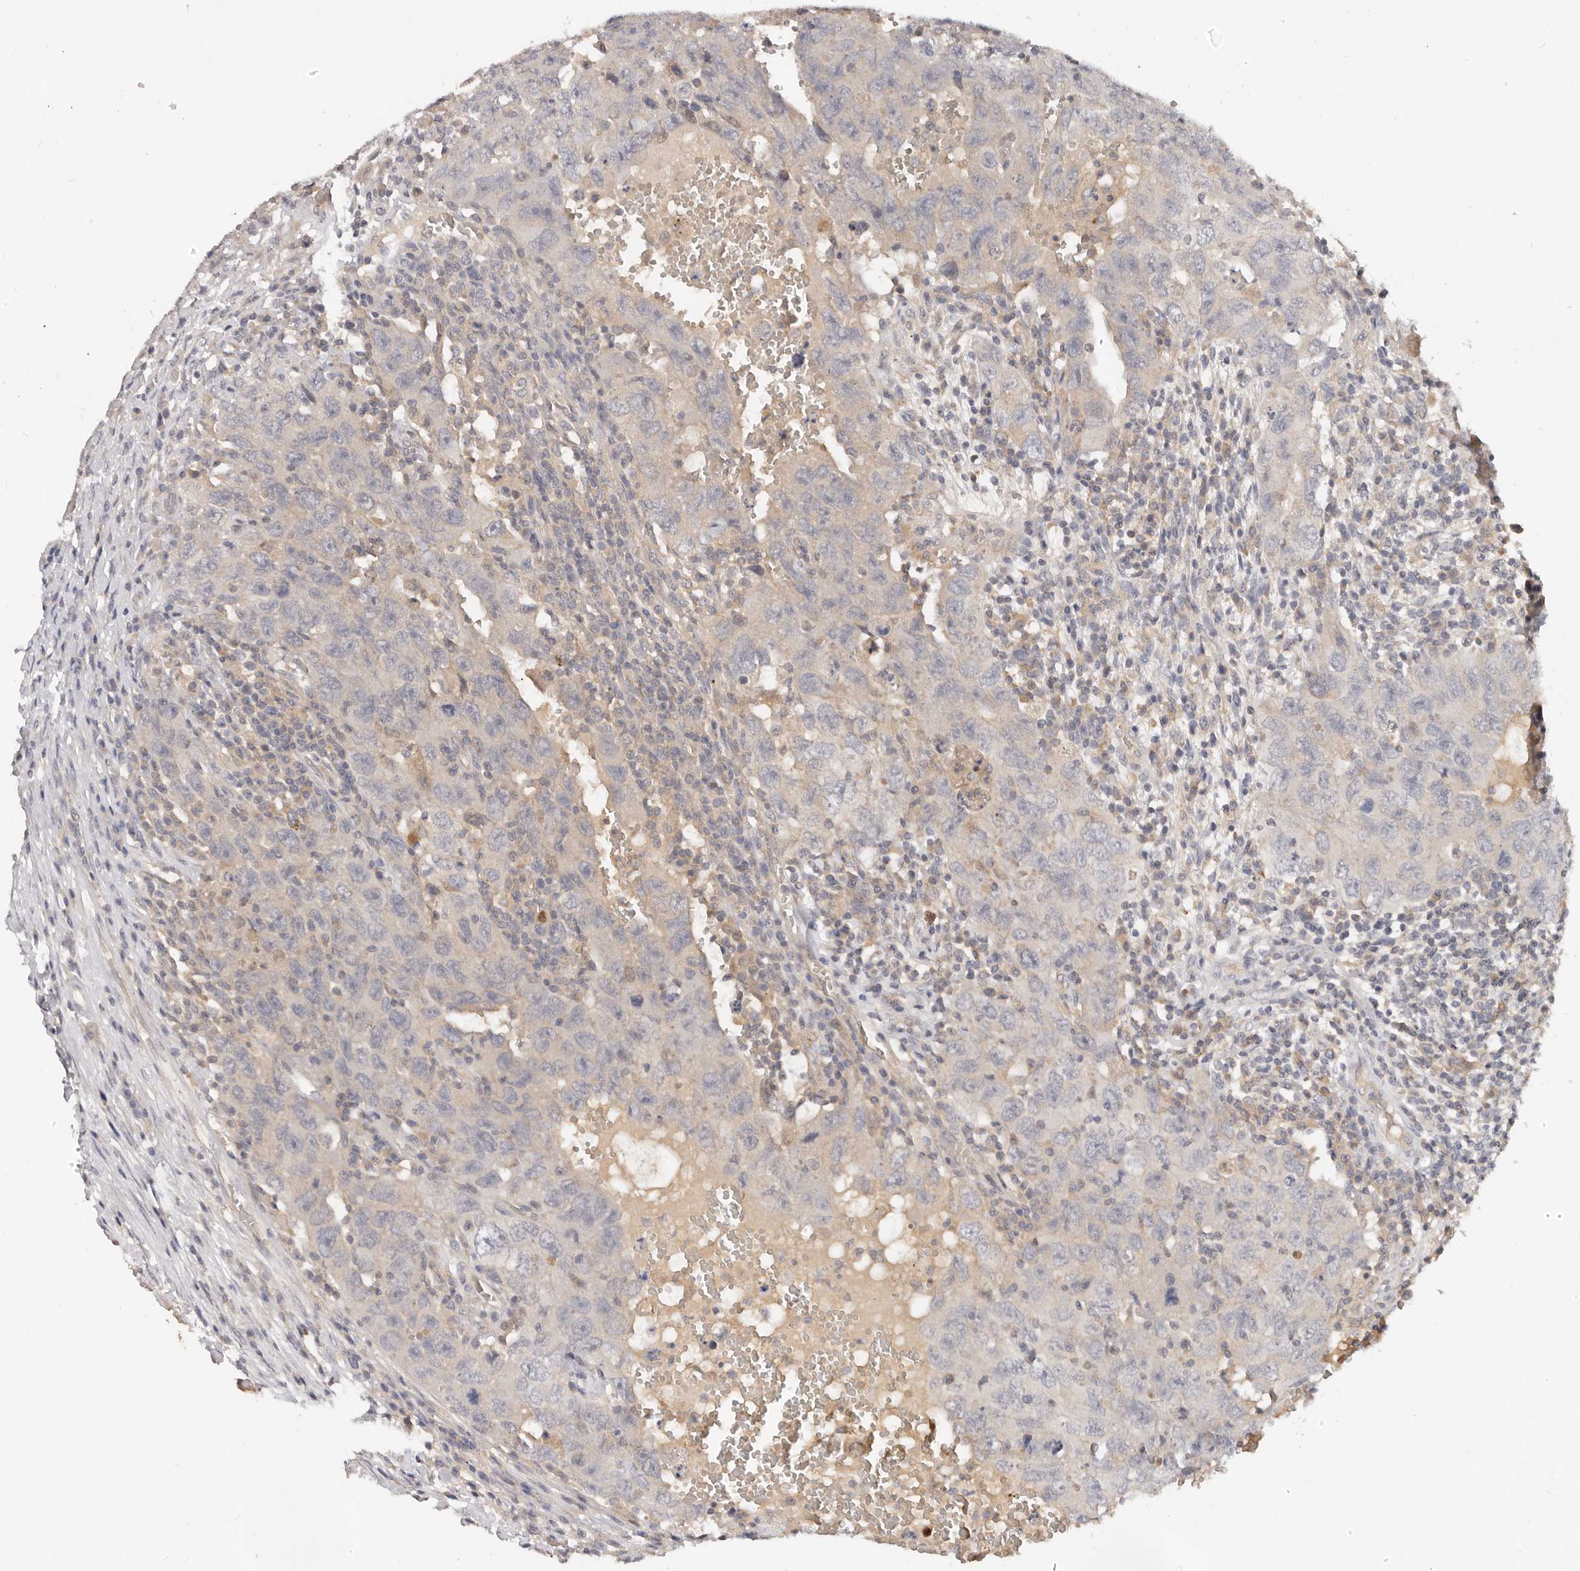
{"staining": {"intensity": "negative", "quantity": "none", "location": "none"}, "tissue": "testis cancer", "cell_type": "Tumor cells", "image_type": "cancer", "snomed": [{"axis": "morphology", "description": "Carcinoma, Embryonal, NOS"}, {"axis": "topography", "description": "Testis"}], "caption": "IHC image of testis cancer stained for a protein (brown), which displays no expression in tumor cells.", "gene": "USP49", "patient": {"sex": "male", "age": 26}}